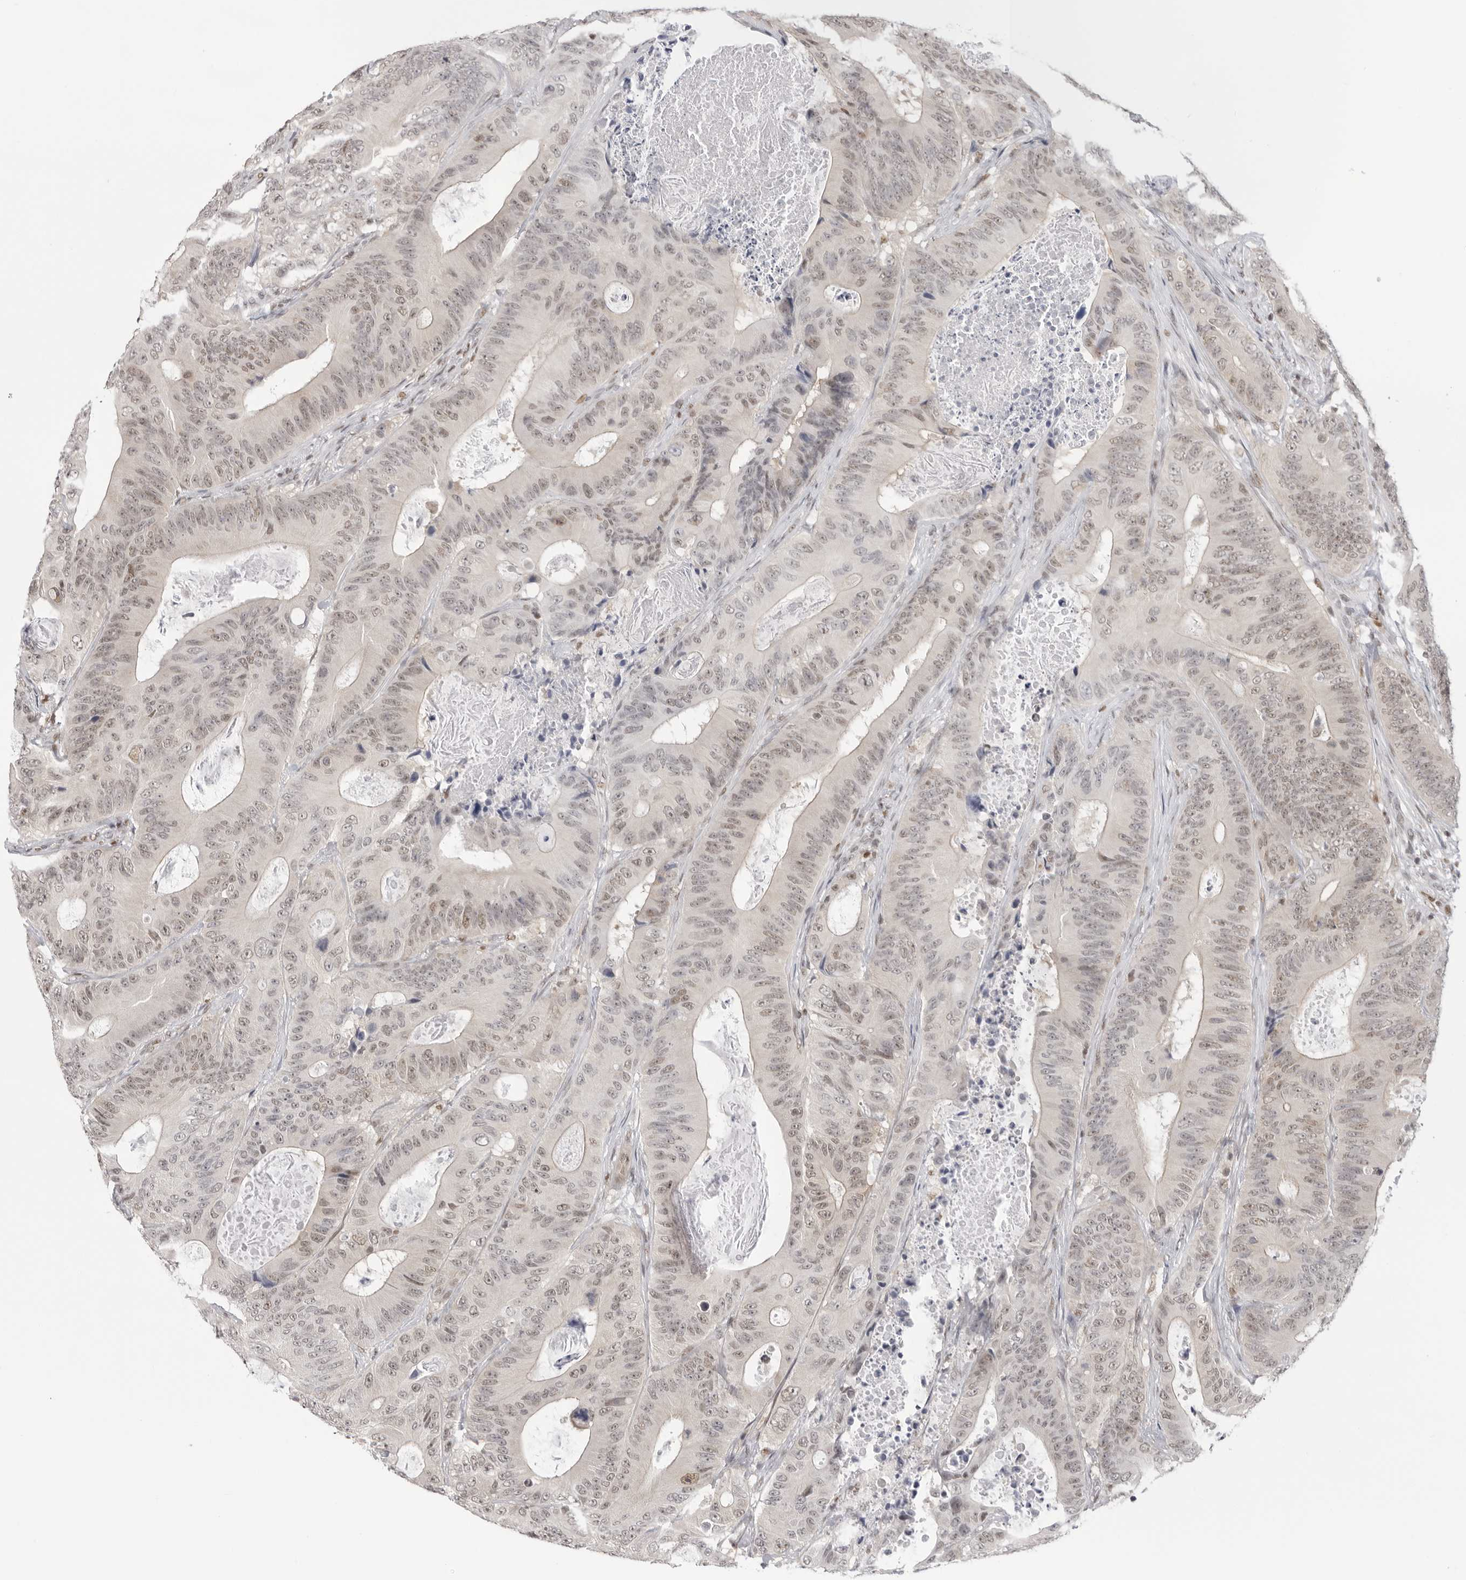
{"staining": {"intensity": "weak", "quantity": ">75%", "location": "nuclear"}, "tissue": "colorectal cancer", "cell_type": "Tumor cells", "image_type": "cancer", "snomed": [{"axis": "morphology", "description": "Adenocarcinoma, NOS"}, {"axis": "topography", "description": "Colon"}], "caption": "An image of human colorectal cancer (adenocarcinoma) stained for a protein shows weak nuclear brown staining in tumor cells.", "gene": "RPA2", "patient": {"sex": "male", "age": 83}}